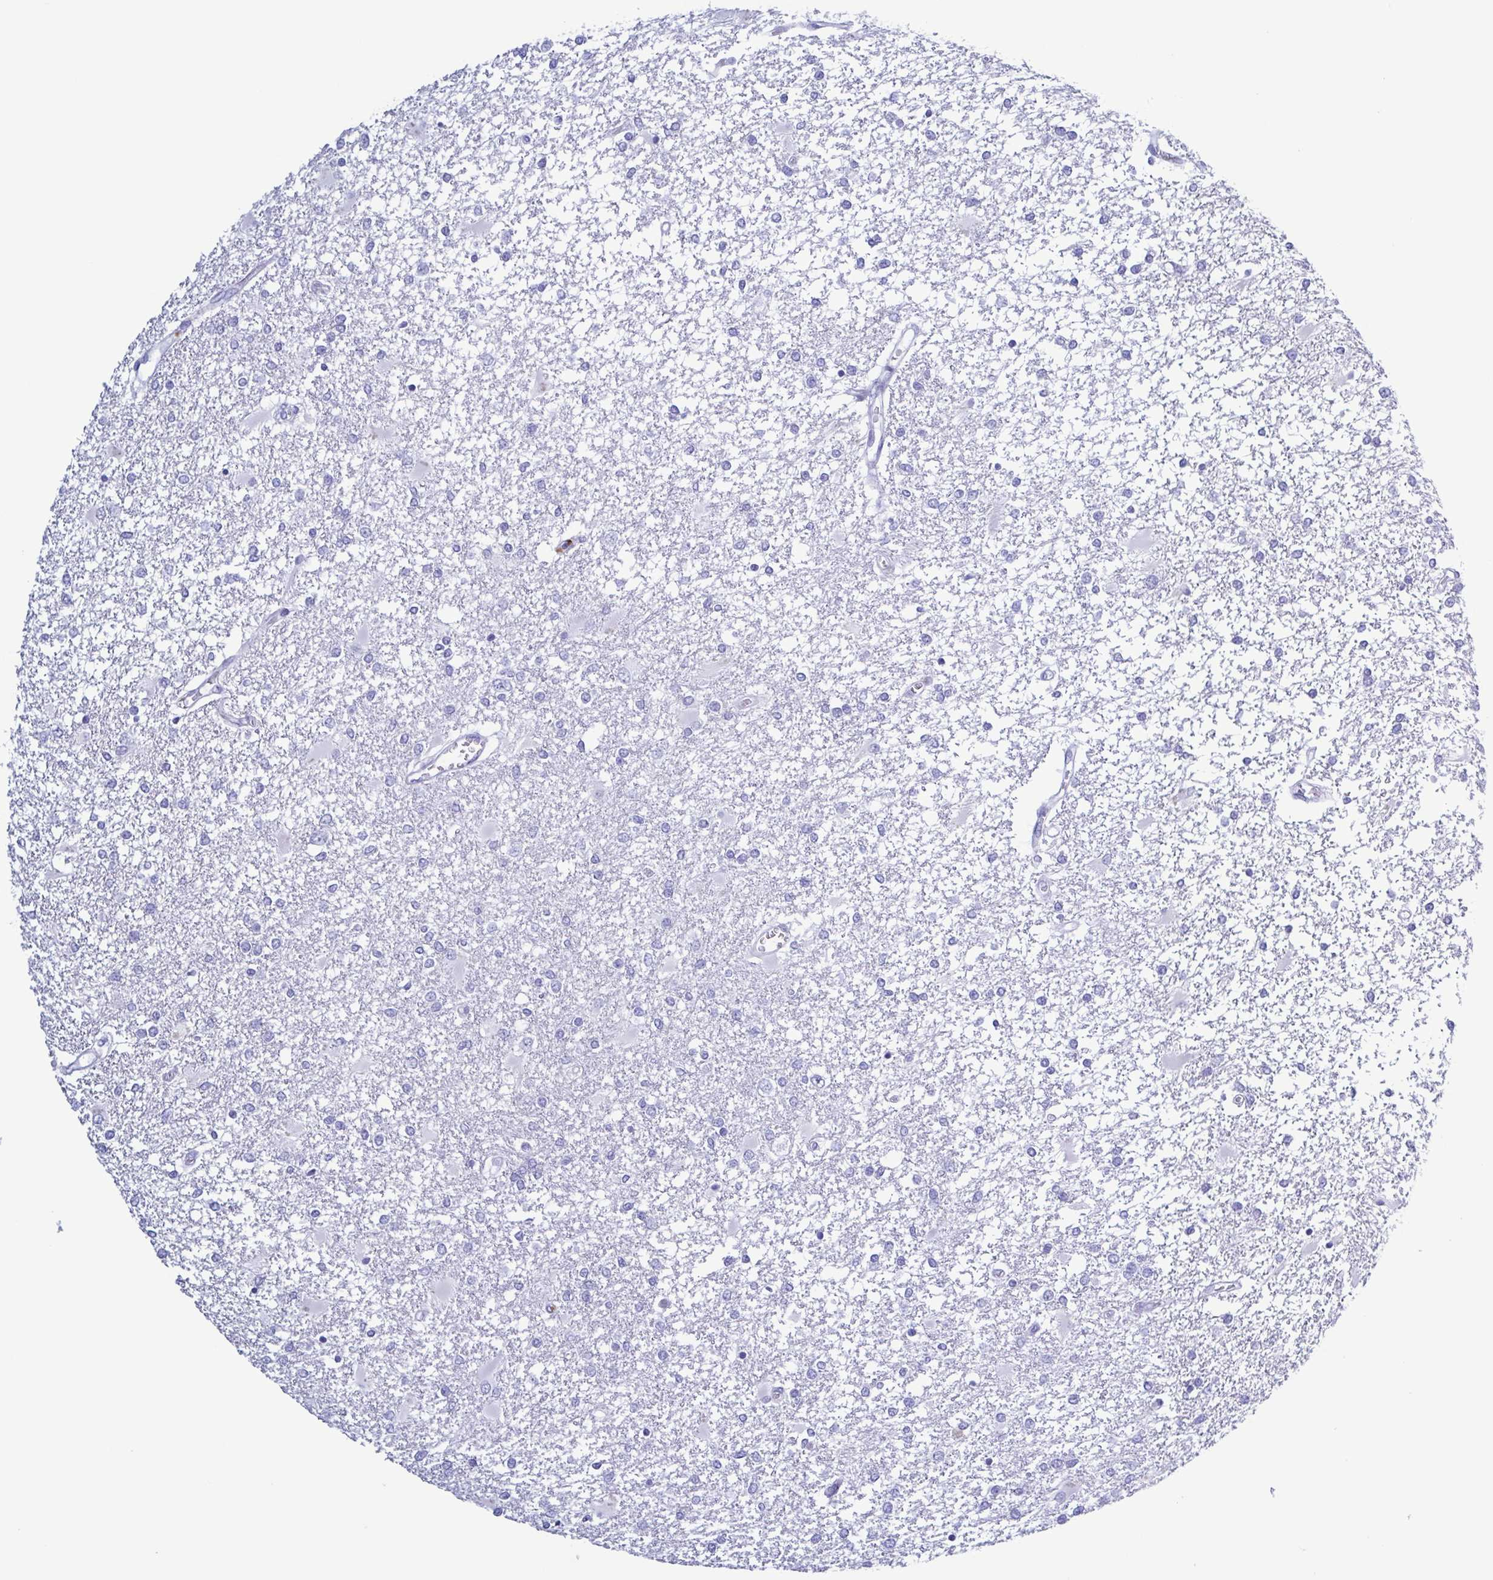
{"staining": {"intensity": "negative", "quantity": "none", "location": "none"}, "tissue": "glioma", "cell_type": "Tumor cells", "image_type": "cancer", "snomed": [{"axis": "morphology", "description": "Glioma, malignant, High grade"}, {"axis": "topography", "description": "Cerebral cortex"}], "caption": "Image shows no significant protein expression in tumor cells of malignant high-grade glioma. The staining is performed using DAB brown chromogen with nuclei counter-stained in using hematoxylin.", "gene": "LTF", "patient": {"sex": "male", "age": 79}}